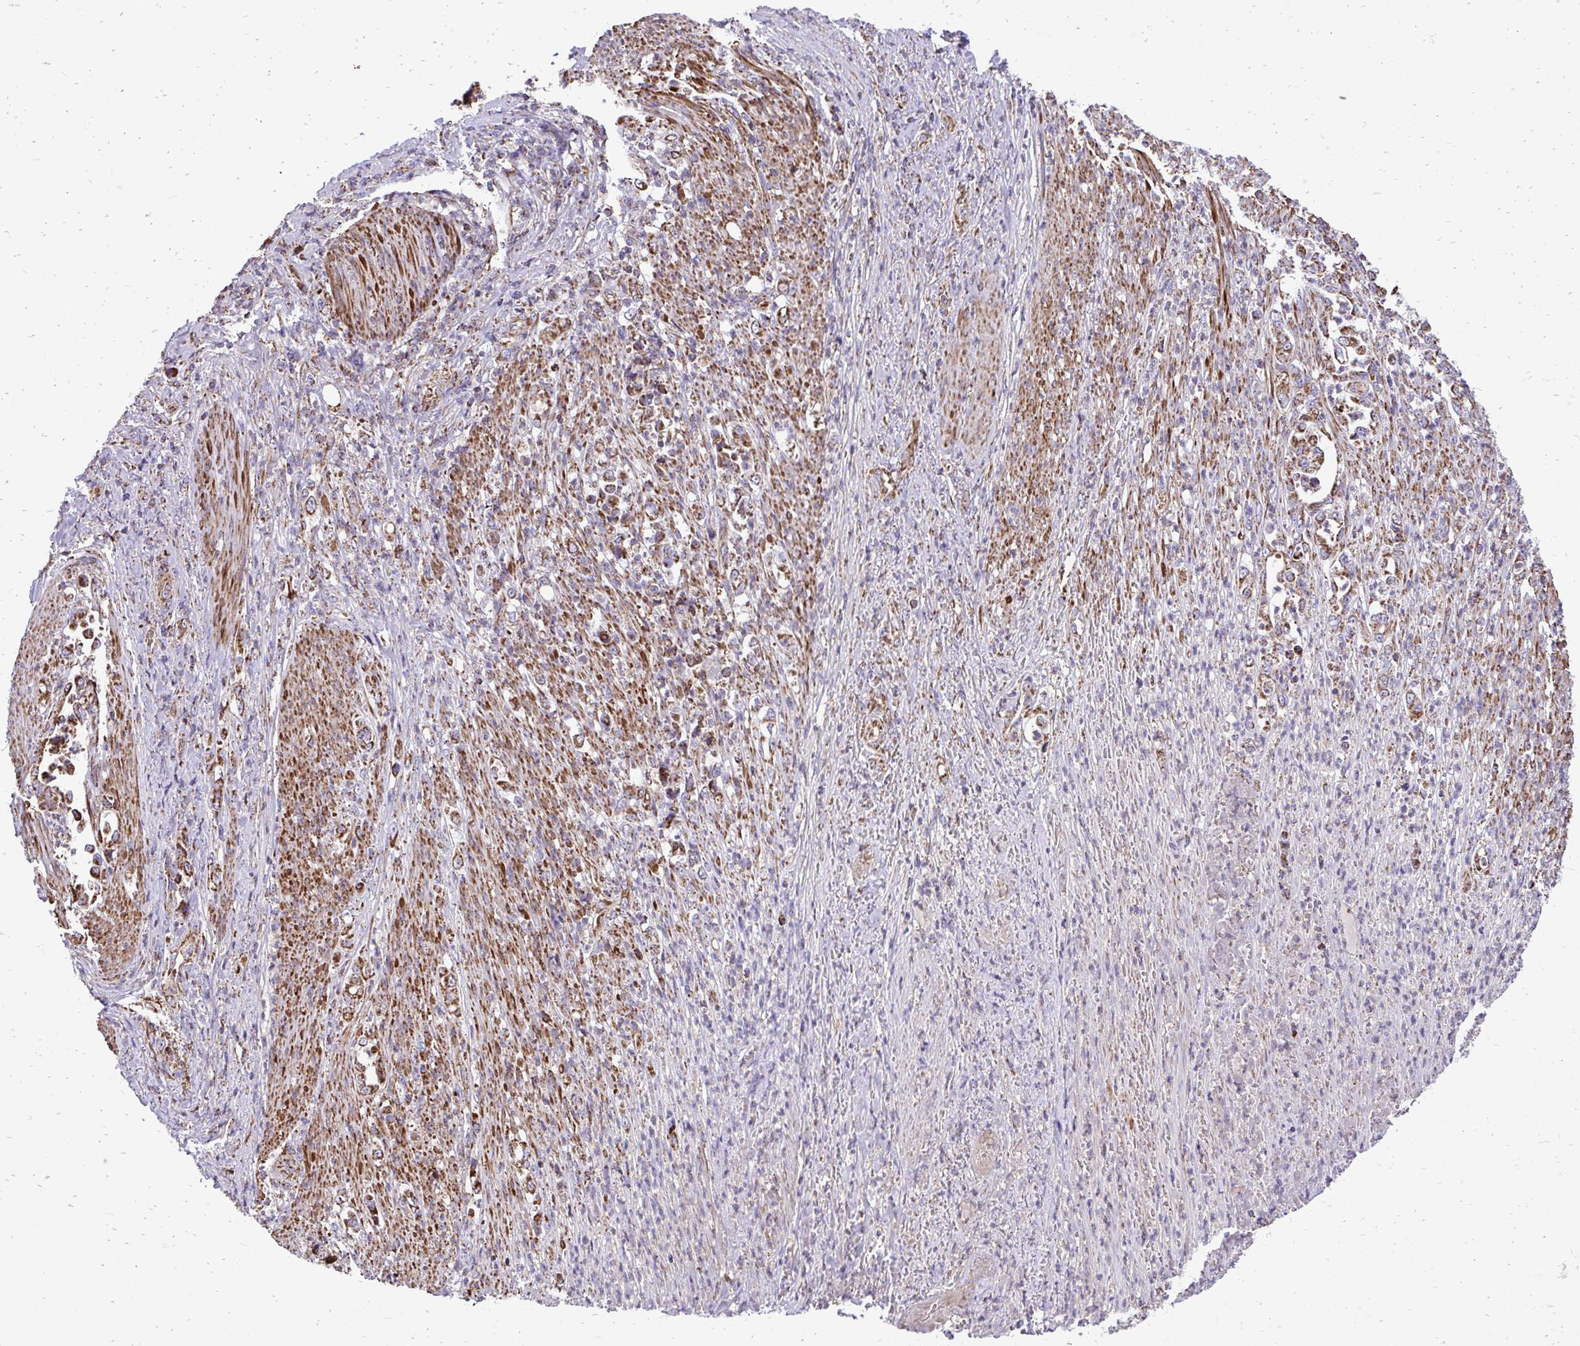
{"staining": {"intensity": "moderate", "quantity": ">75%", "location": "cytoplasmic/membranous"}, "tissue": "stomach cancer", "cell_type": "Tumor cells", "image_type": "cancer", "snomed": [{"axis": "morphology", "description": "Normal tissue, NOS"}, {"axis": "morphology", "description": "Adenocarcinoma, NOS"}, {"axis": "topography", "description": "Stomach"}], "caption": "The immunohistochemical stain highlights moderate cytoplasmic/membranous staining in tumor cells of stomach adenocarcinoma tissue.", "gene": "UBE2C", "patient": {"sex": "female", "age": 79}}